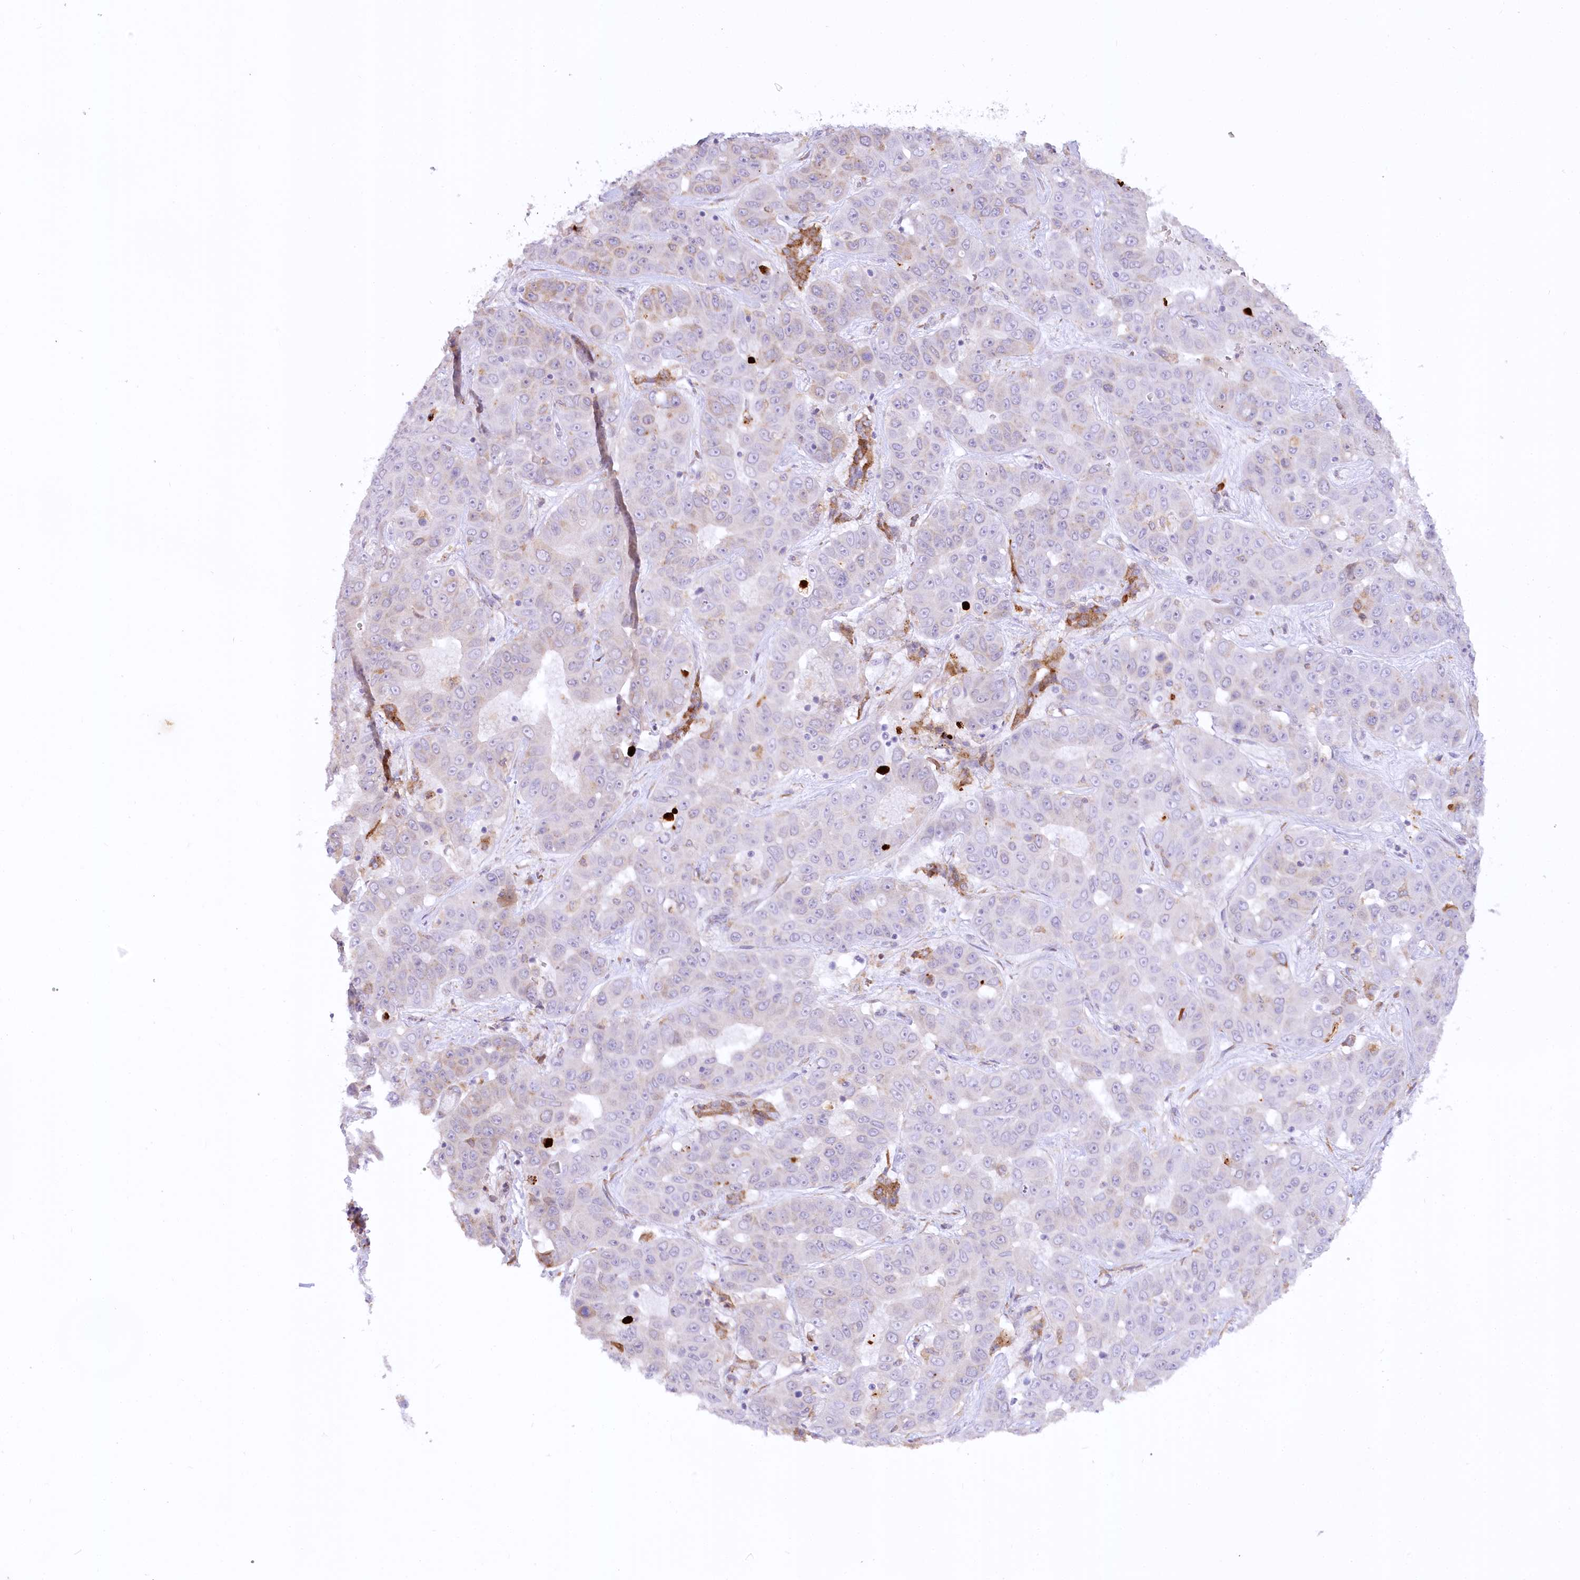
{"staining": {"intensity": "negative", "quantity": "none", "location": "none"}, "tissue": "liver cancer", "cell_type": "Tumor cells", "image_type": "cancer", "snomed": [{"axis": "morphology", "description": "Cholangiocarcinoma"}, {"axis": "topography", "description": "Liver"}], "caption": "Immunohistochemical staining of human liver cancer shows no significant staining in tumor cells.", "gene": "NCKAP5", "patient": {"sex": "female", "age": 52}}